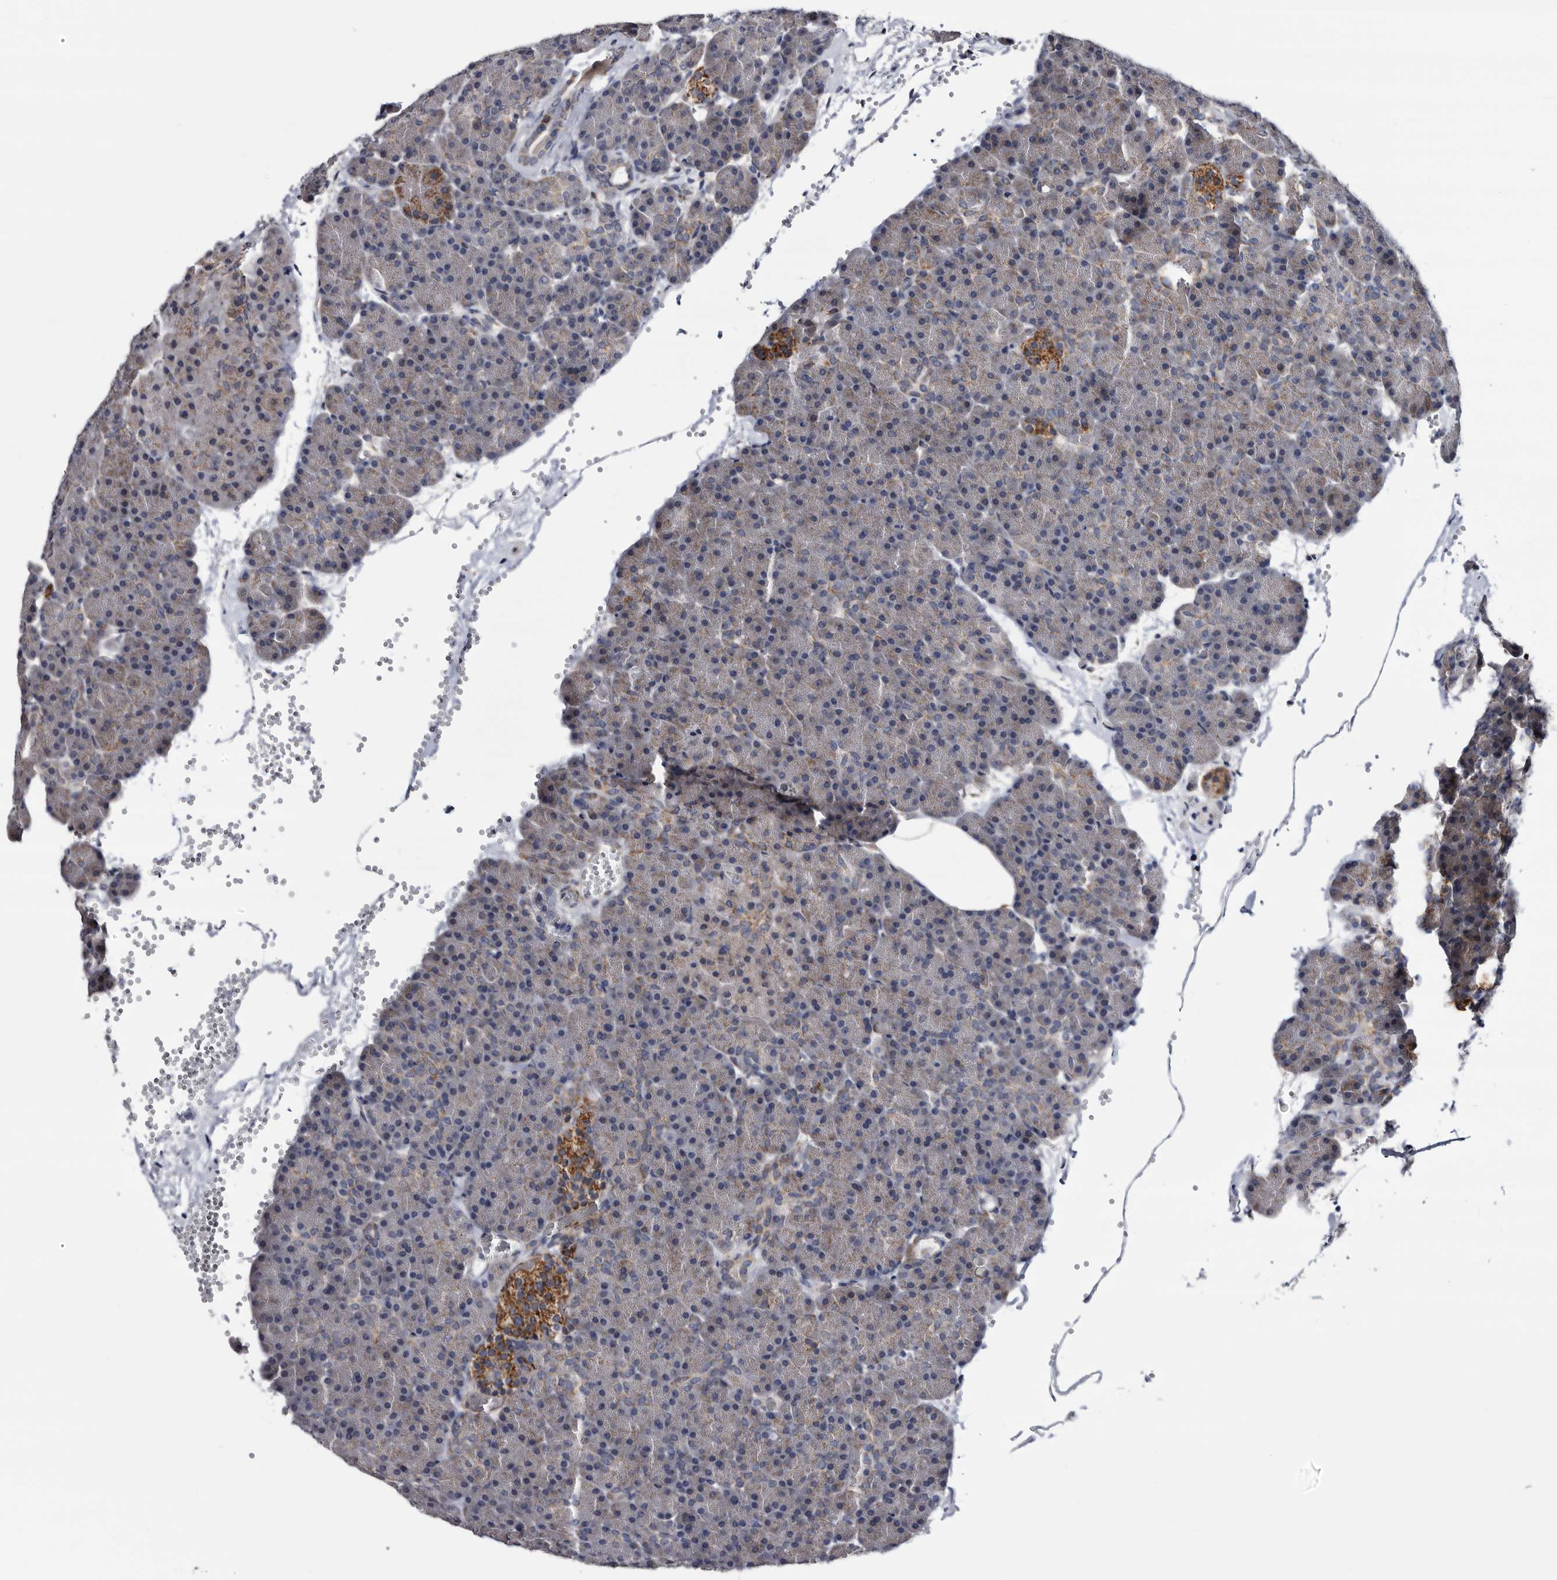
{"staining": {"intensity": "weak", "quantity": "25%-75%", "location": "cytoplasmic/membranous"}, "tissue": "pancreas", "cell_type": "Exocrine glandular cells", "image_type": "normal", "snomed": [{"axis": "morphology", "description": "Normal tissue, NOS"}, {"axis": "morphology", "description": "Carcinoid, malignant, NOS"}, {"axis": "topography", "description": "Pancreas"}], "caption": "Protein expression analysis of unremarkable human pancreas reveals weak cytoplasmic/membranous expression in about 25%-75% of exocrine glandular cells. (IHC, brightfield microscopy, high magnification).", "gene": "ARMCX2", "patient": {"sex": "female", "age": 35}}